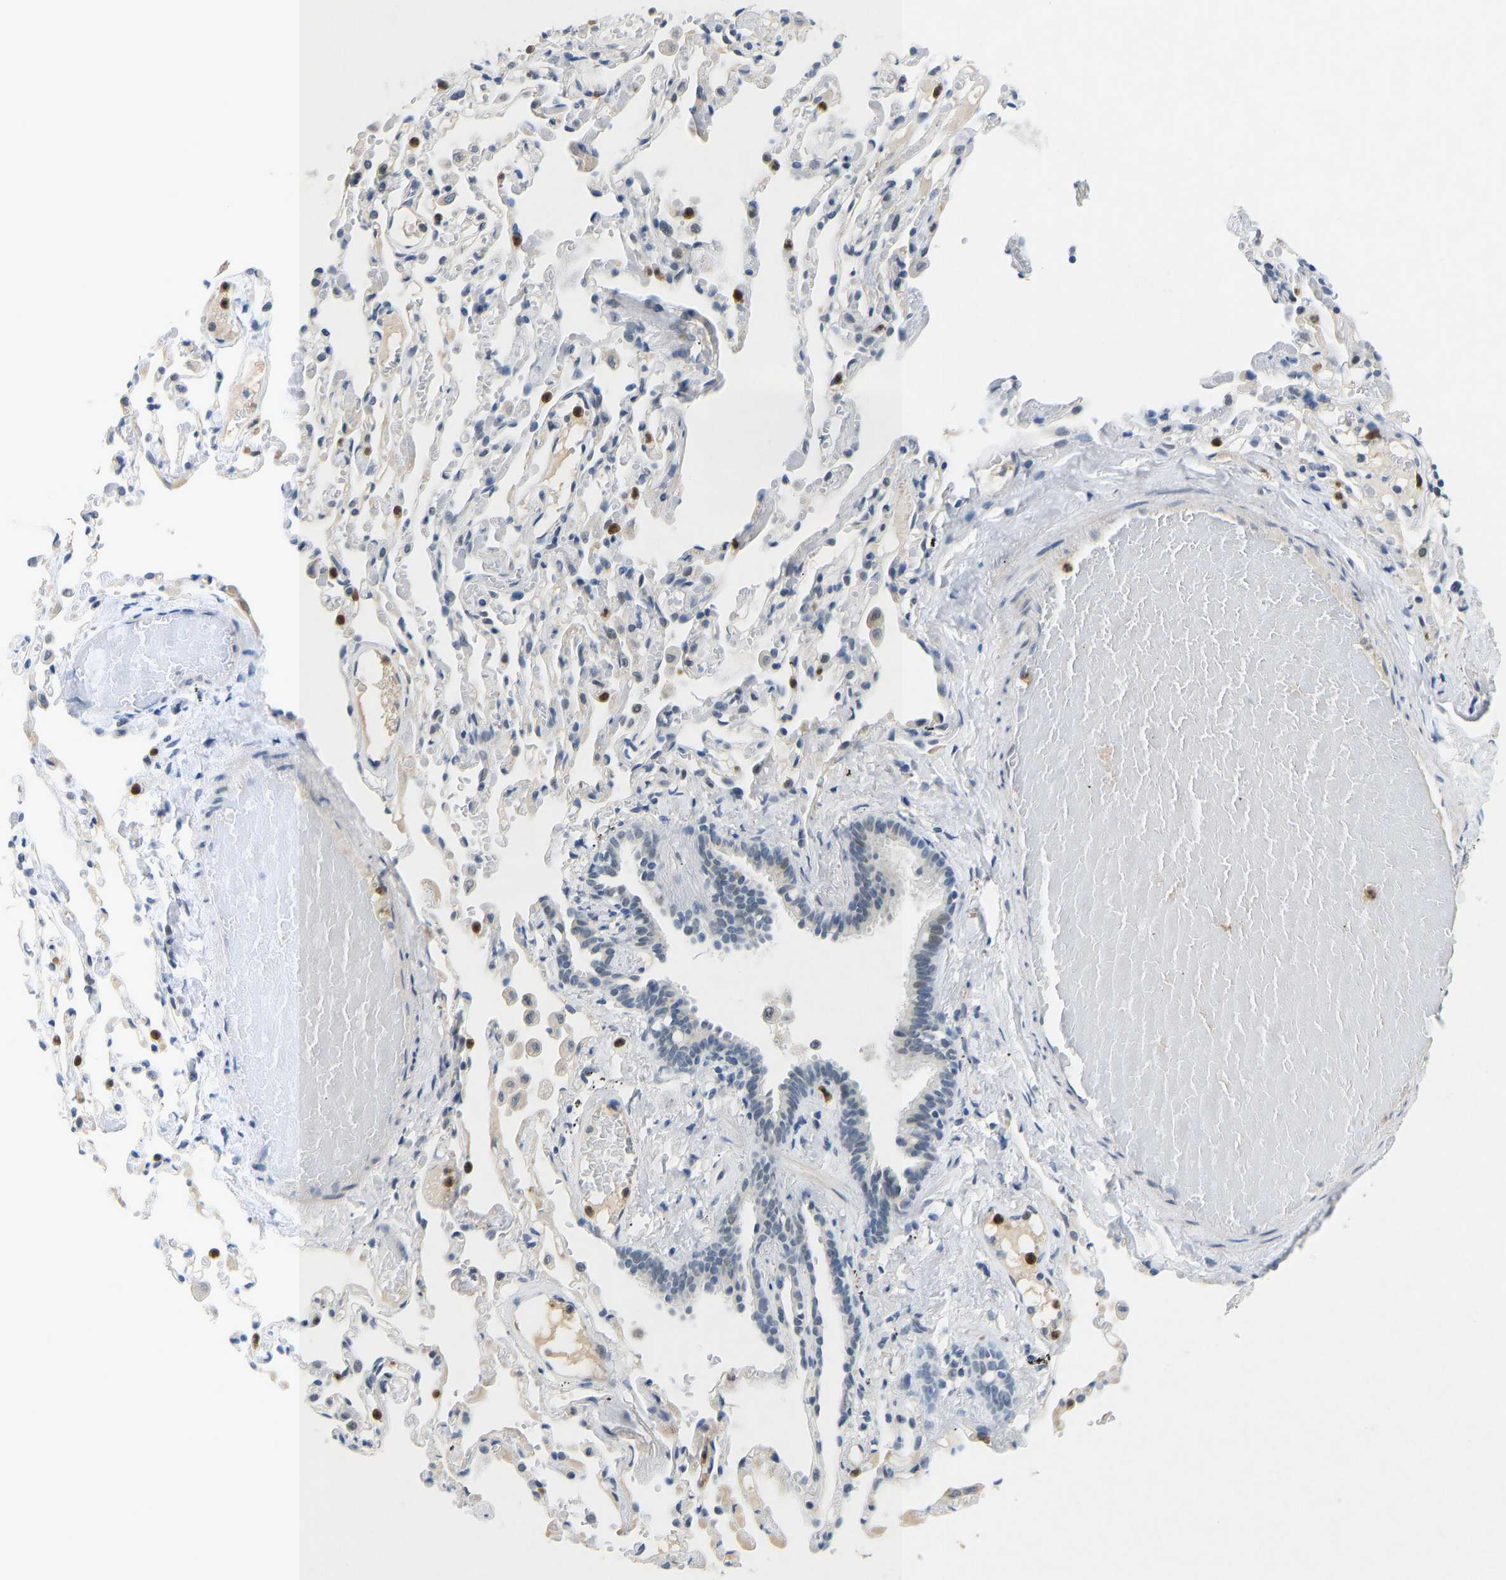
{"staining": {"intensity": "weak", "quantity": "25%-75%", "location": "nuclear"}, "tissue": "bronchus", "cell_type": "Respiratory epithelial cells", "image_type": "normal", "snomed": [{"axis": "morphology", "description": "Normal tissue, NOS"}, {"axis": "morphology", "description": "Inflammation, NOS"}, {"axis": "topography", "description": "Cartilage tissue"}, {"axis": "topography", "description": "Lung"}], "caption": "Protein expression analysis of benign bronchus reveals weak nuclear expression in approximately 25%-75% of respiratory epithelial cells.", "gene": "TXNDC2", "patient": {"sex": "male", "age": 71}}